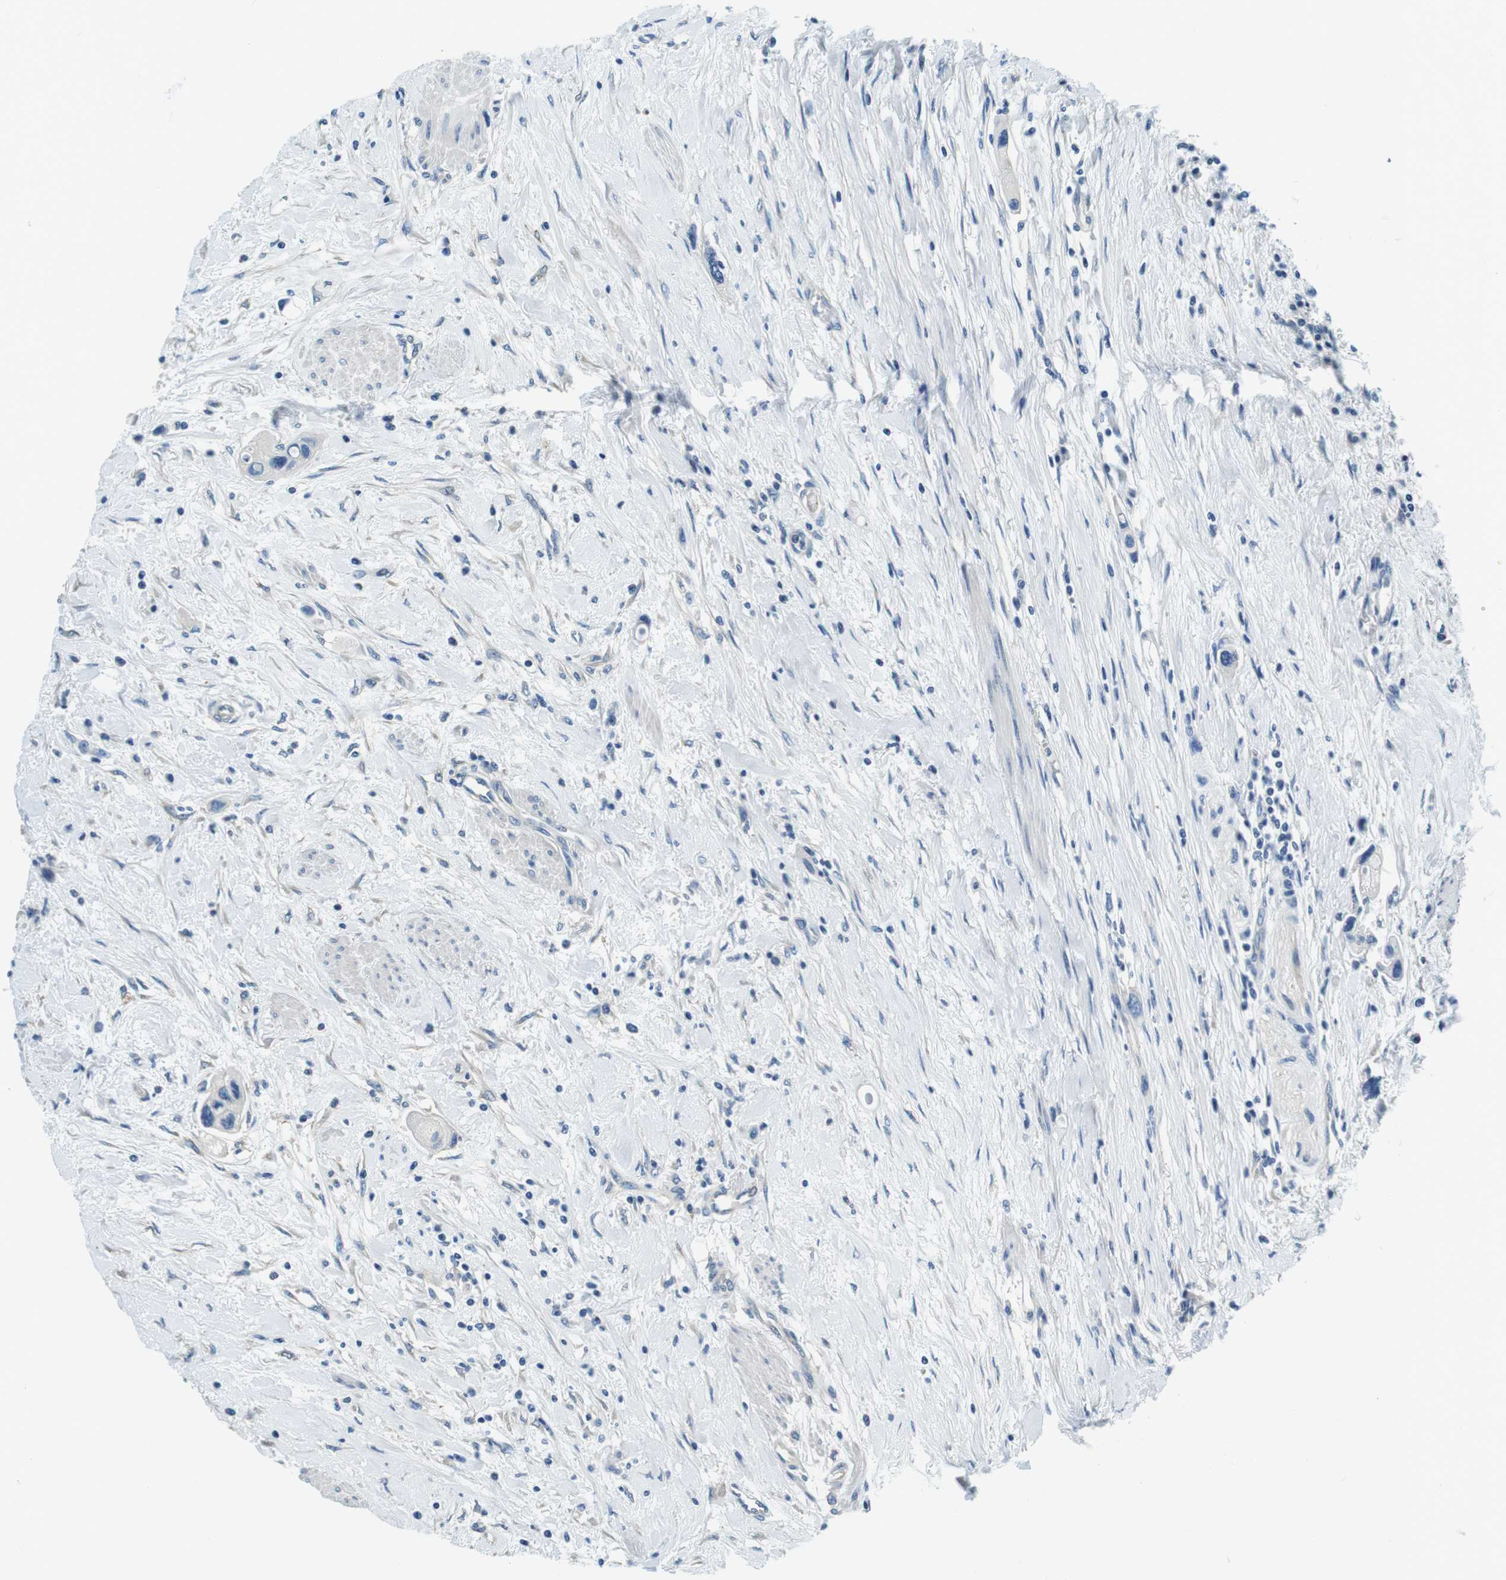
{"staining": {"intensity": "negative", "quantity": "none", "location": "none"}, "tissue": "urothelial cancer", "cell_type": "Tumor cells", "image_type": "cancer", "snomed": [{"axis": "morphology", "description": "Urothelial carcinoma, High grade"}, {"axis": "topography", "description": "Urinary bladder"}], "caption": "IHC of urothelial cancer demonstrates no staining in tumor cells.", "gene": "KCNJ5", "patient": {"sex": "female", "age": 56}}